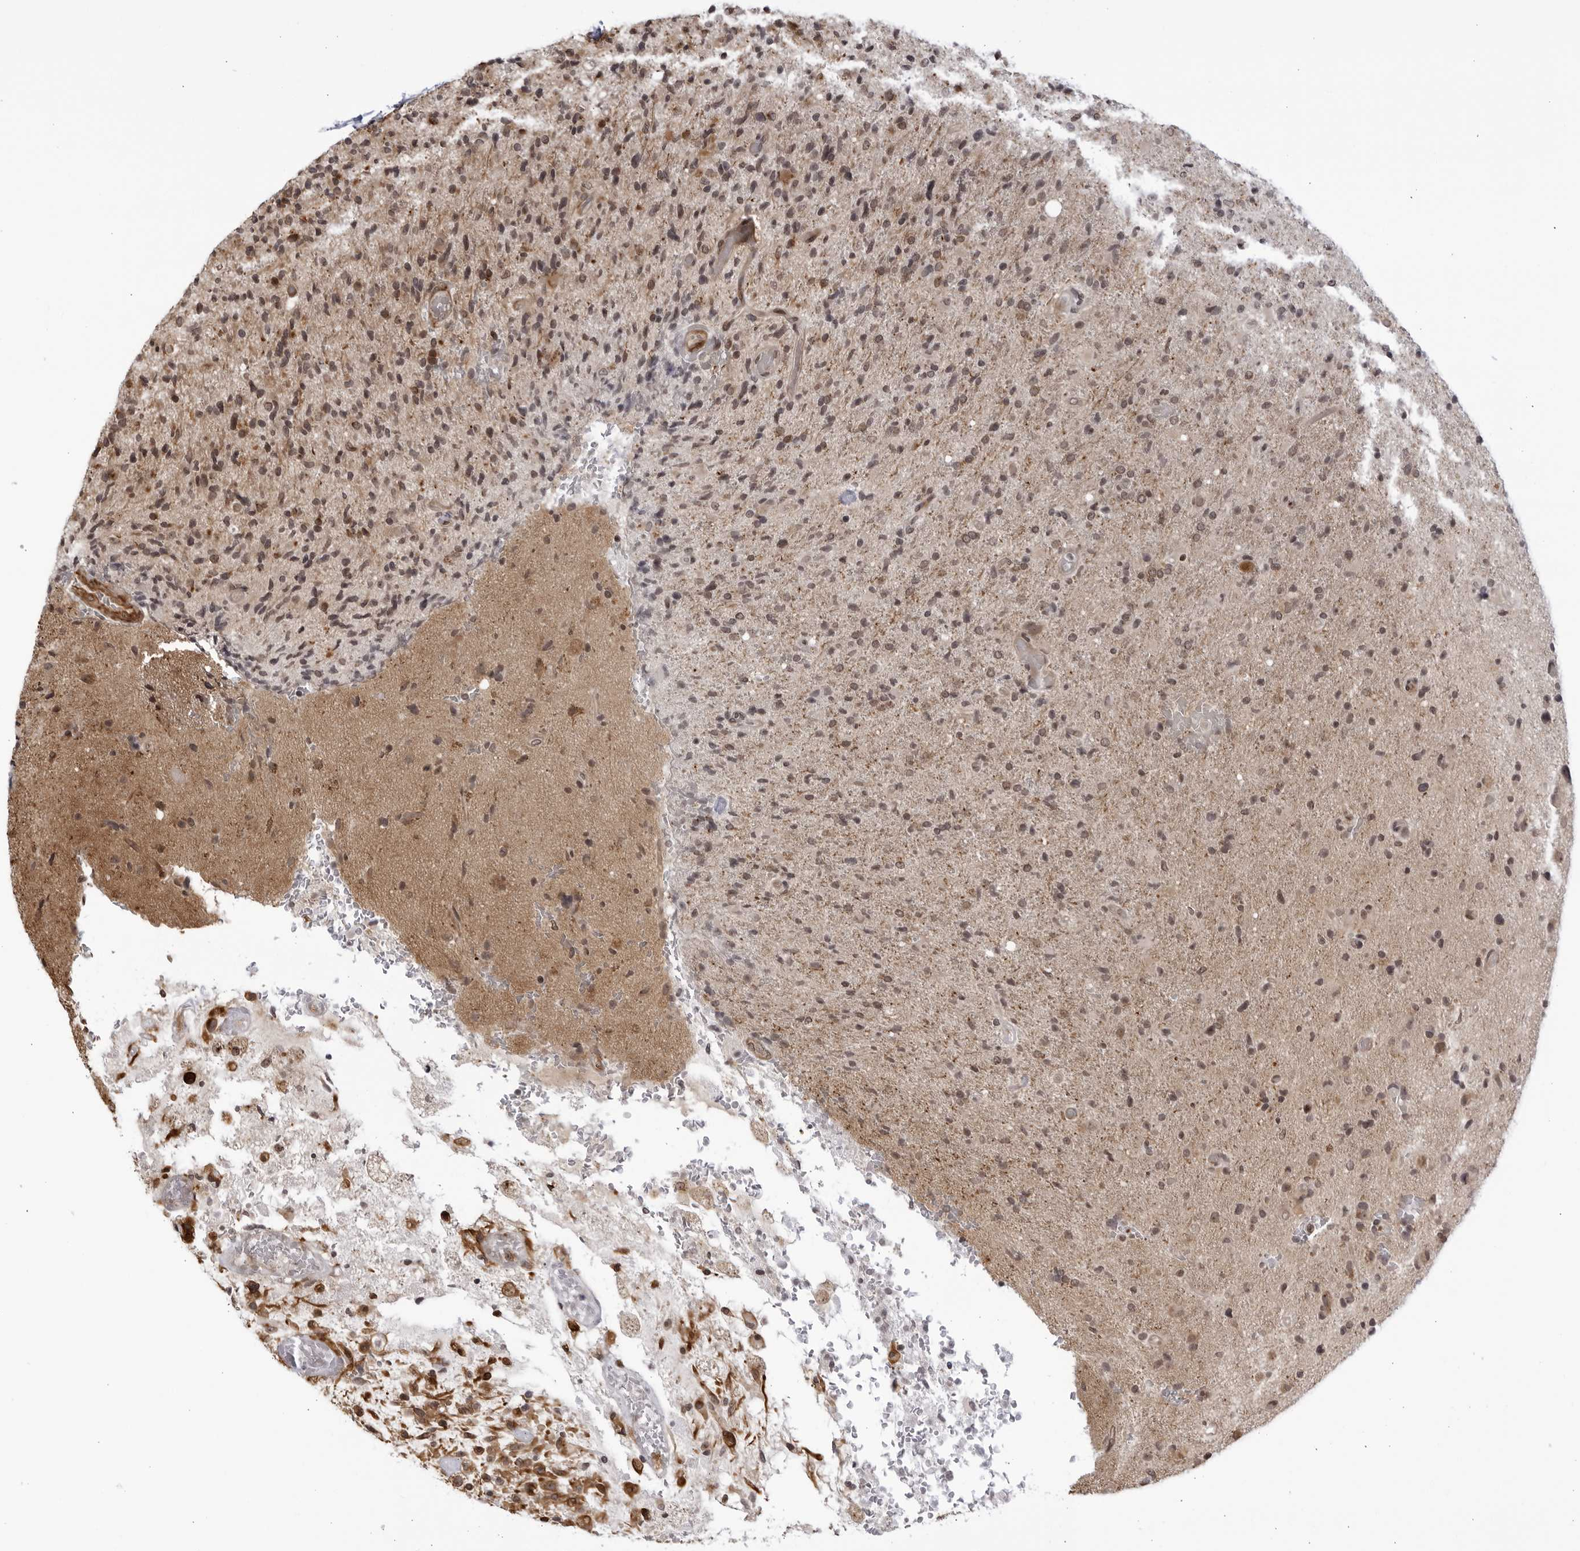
{"staining": {"intensity": "weak", "quantity": ">75%", "location": "nuclear"}, "tissue": "glioma", "cell_type": "Tumor cells", "image_type": "cancer", "snomed": [{"axis": "morphology", "description": "Glioma, malignant, High grade"}, {"axis": "topography", "description": "Brain"}], "caption": "Protein staining reveals weak nuclear positivity in about >75% of tumor cells in high-grade glioma (malignant). (Stains: DAB (3,3'-diaminobenzidine) in brown, nuclei in blue, Microscopy: brightfield microscopy at high magnification).", "gene": "CNBD1", "patient": {"sex": "male", "age": 72}}